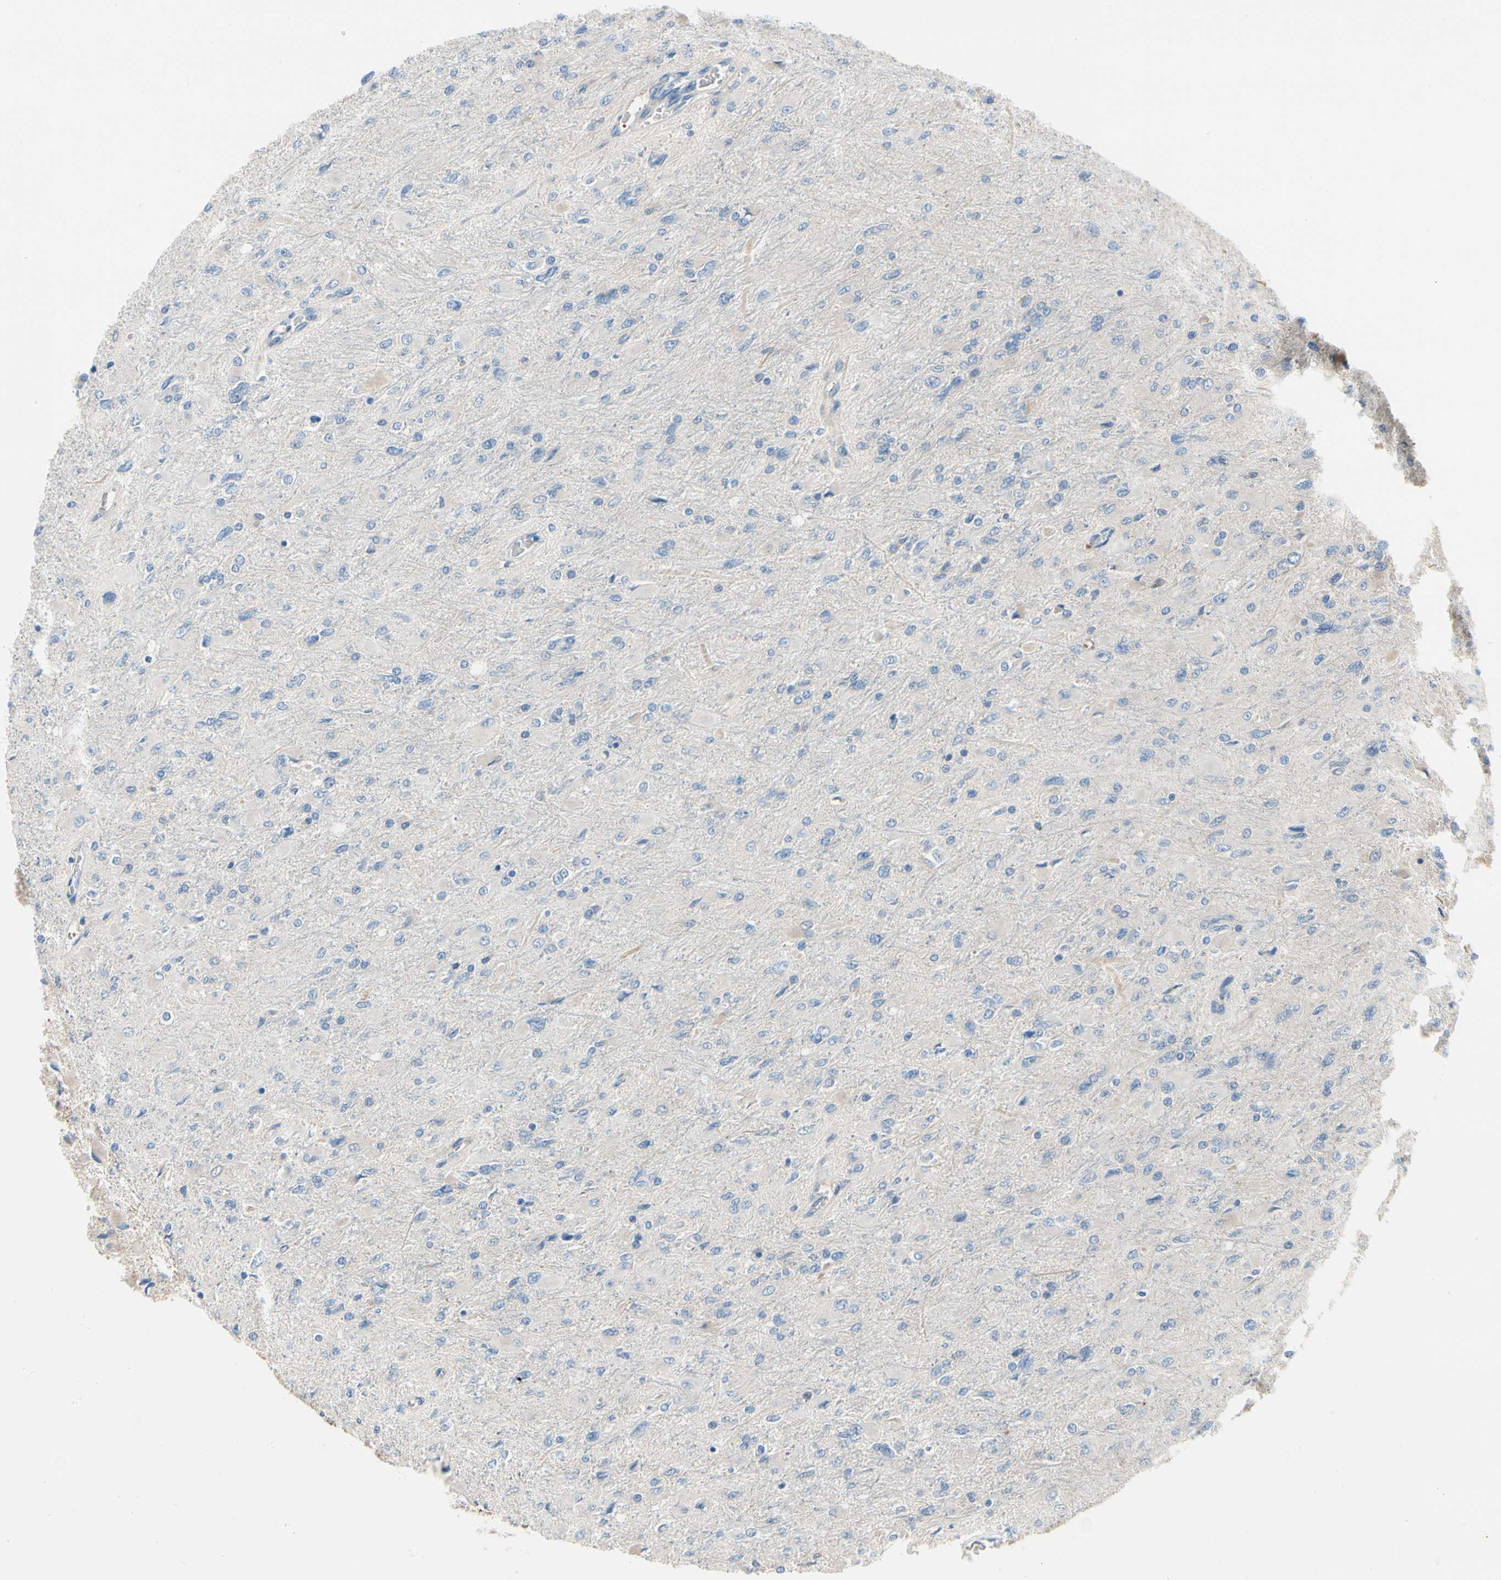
{"staining": {"intensity": "negative", "quantity": "none", "location": "none"}, "tissue": "glioma", "cell_type": "Tumor cells", "image_type": "cancer", "snomed": [{"axis": "morphology", "description": "Glioma, malignant, High grade"}, {"axis": "topography", "description": "Cerebral cortex"}], "caption": "The micrograph reveals no staining of tumor cells in malignant glioma (high-grade). (Brightfield microscopy of DAB (3,3'-diaminobenzidine) immunohistochemistry (IHC) at high magnification).", "gene": "HJURP", "patient": {"sex": "female", "age": 36}}